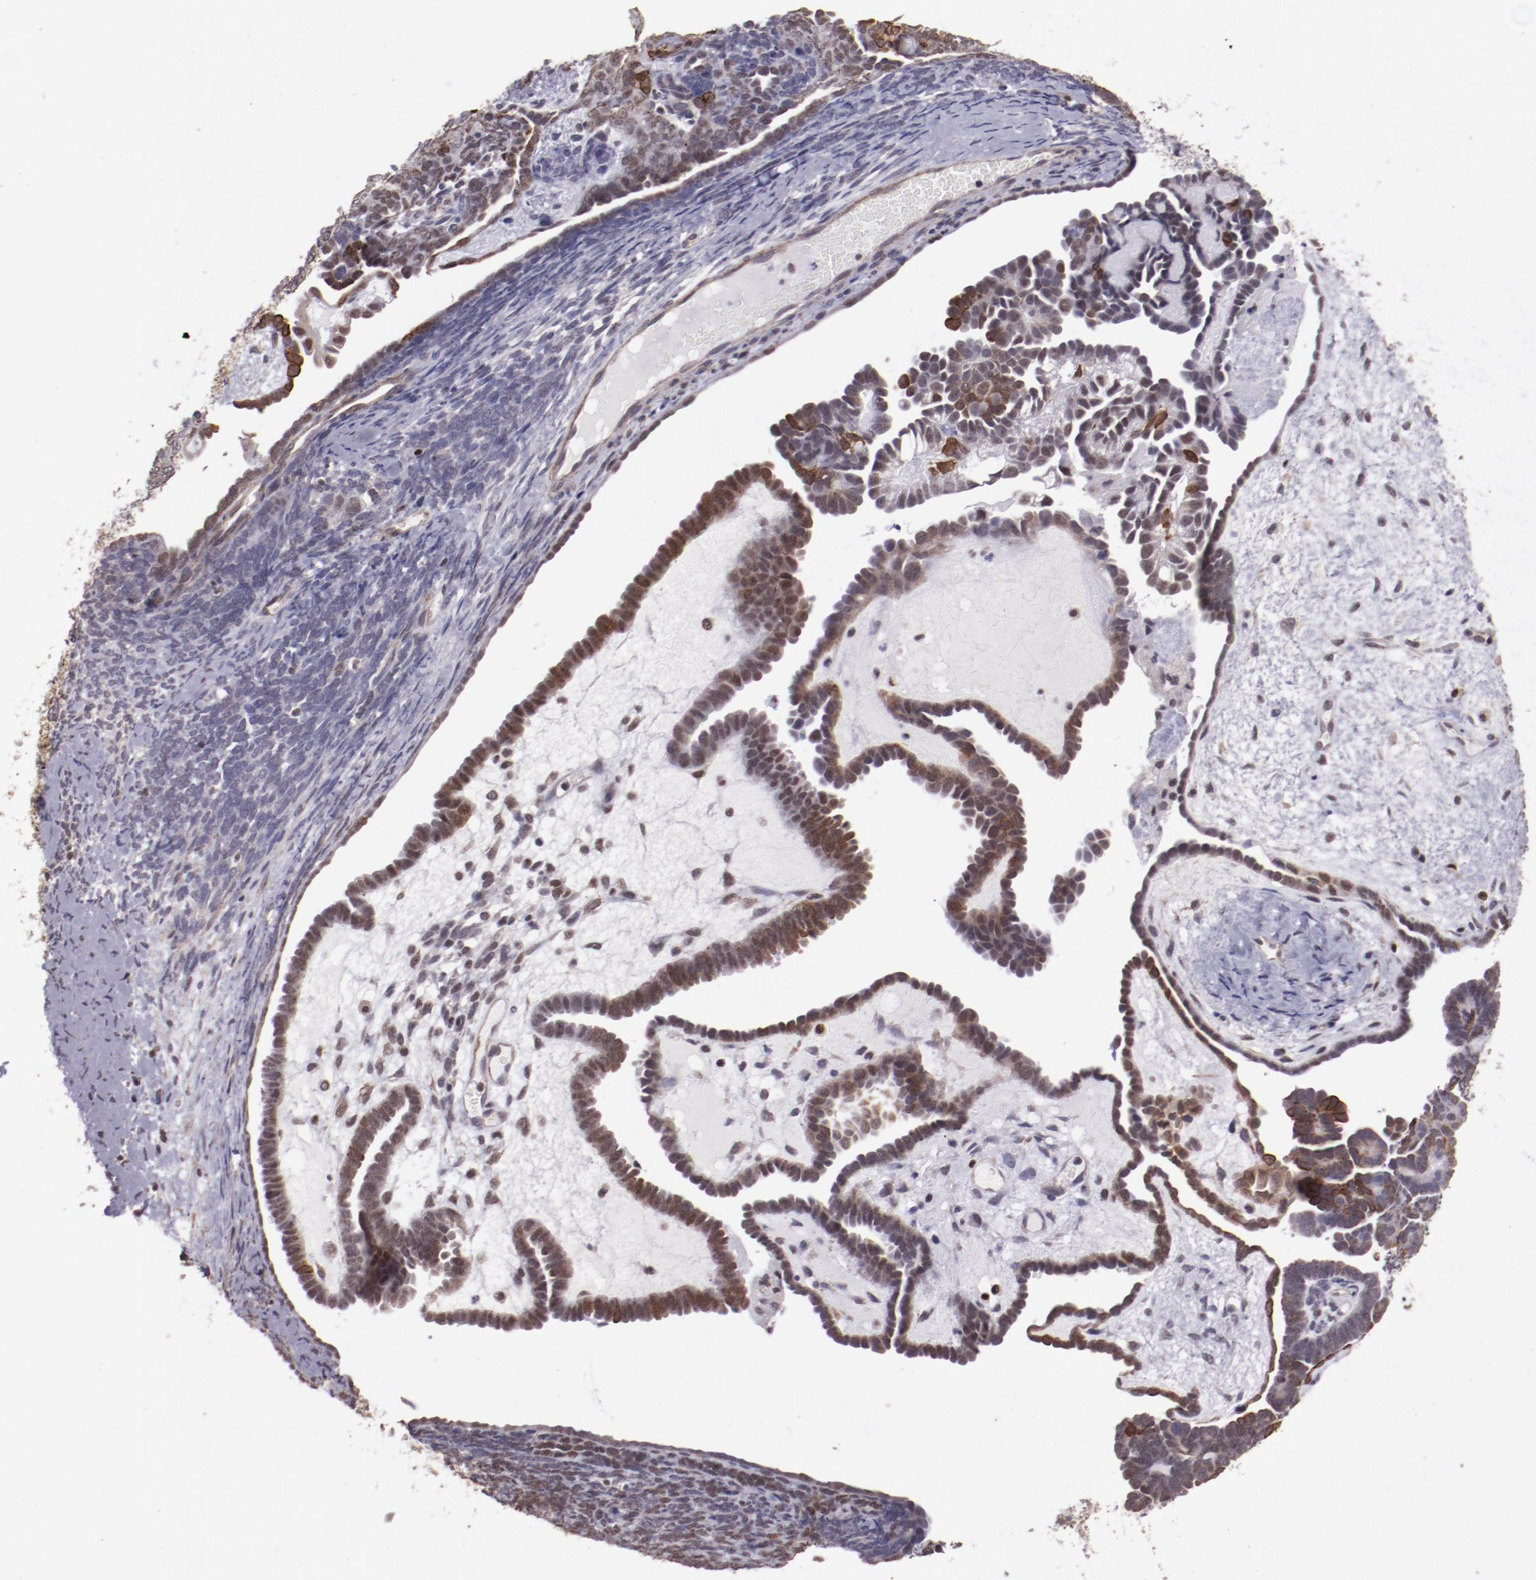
{"staining": {"intensity": "moderate", "quantity": "25%-75%", "location": "cytoplasmic/membranous"}, "tissue": "endometrial cancer", "cell_type": "Tumor cells", "image_type": "cancer", "snomed": [{"axis": "morphology", "description": "Neoplasm, malignant, NOS"}, {"axis": "topography", "description": "Endometrium"}], "caption": "Moderate cytoplasmic/membranous staining is present in approximately 25%-75% of tumor cells in endometrial neoplasm (malignant).", "gene": "ELF1", "patient": {"sex": "female", "age": 74}}